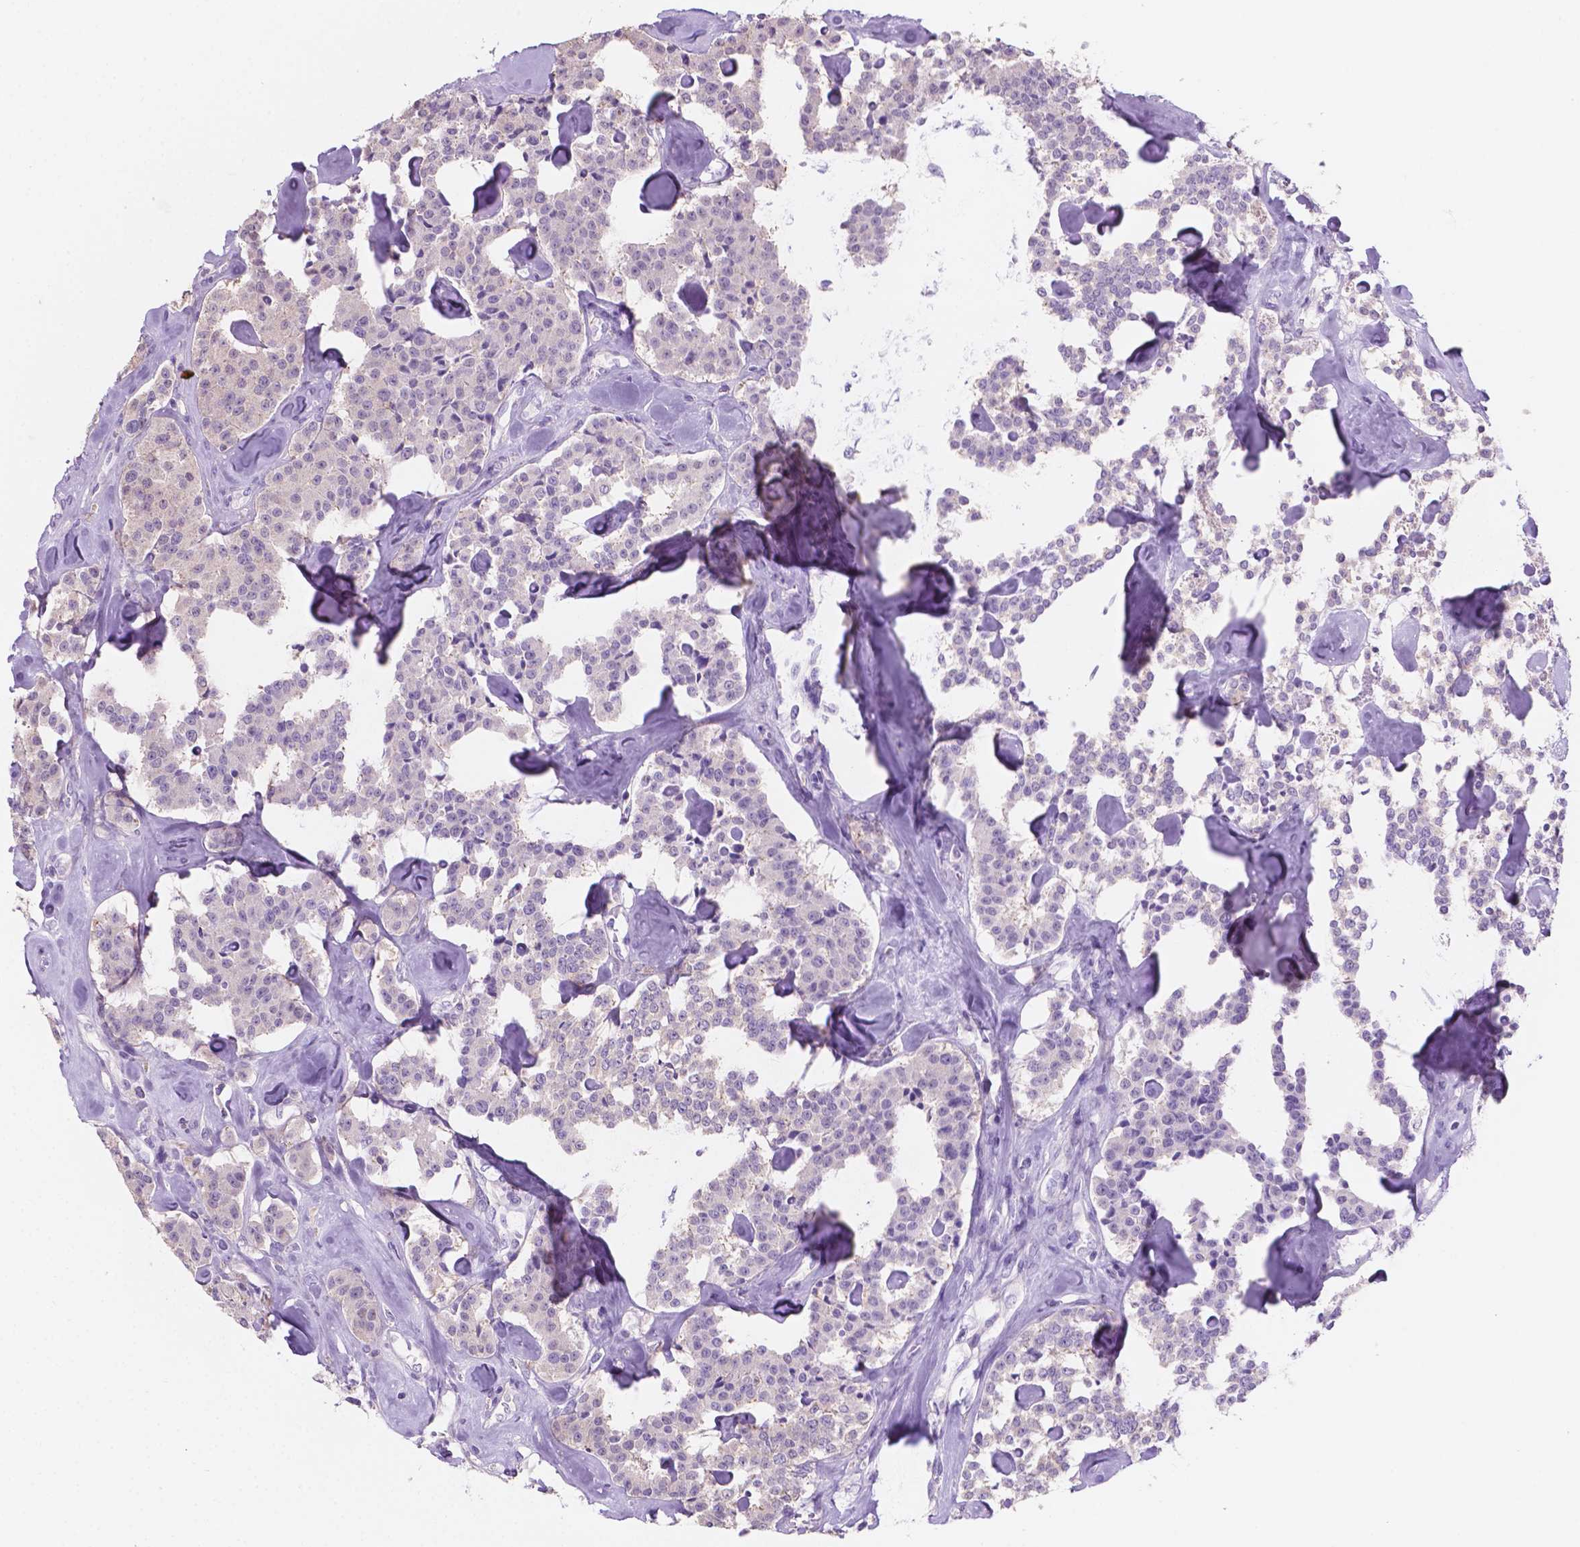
{"staining": {"intensity": "negative", "quantity": "none", "location": "none"}, "tissue": "carcinoid", "cell_type": "Tumor cells", "image_type": "cancer", "snomed": [{"axis": "morphology", "description": "Carcinoid, malignant, NOS"}, {"axis": "topography", "description": "Pancreas"}], "caption": "The IHC histopathology image has no significant staining in tumor cells of malignant carcinoid tissue. (DAB (3,3'-diaminobenzidine) immunohistochemistry, high magnification).", "gene": "SBSN", "patient": {"sex": "male", "age": 41}}